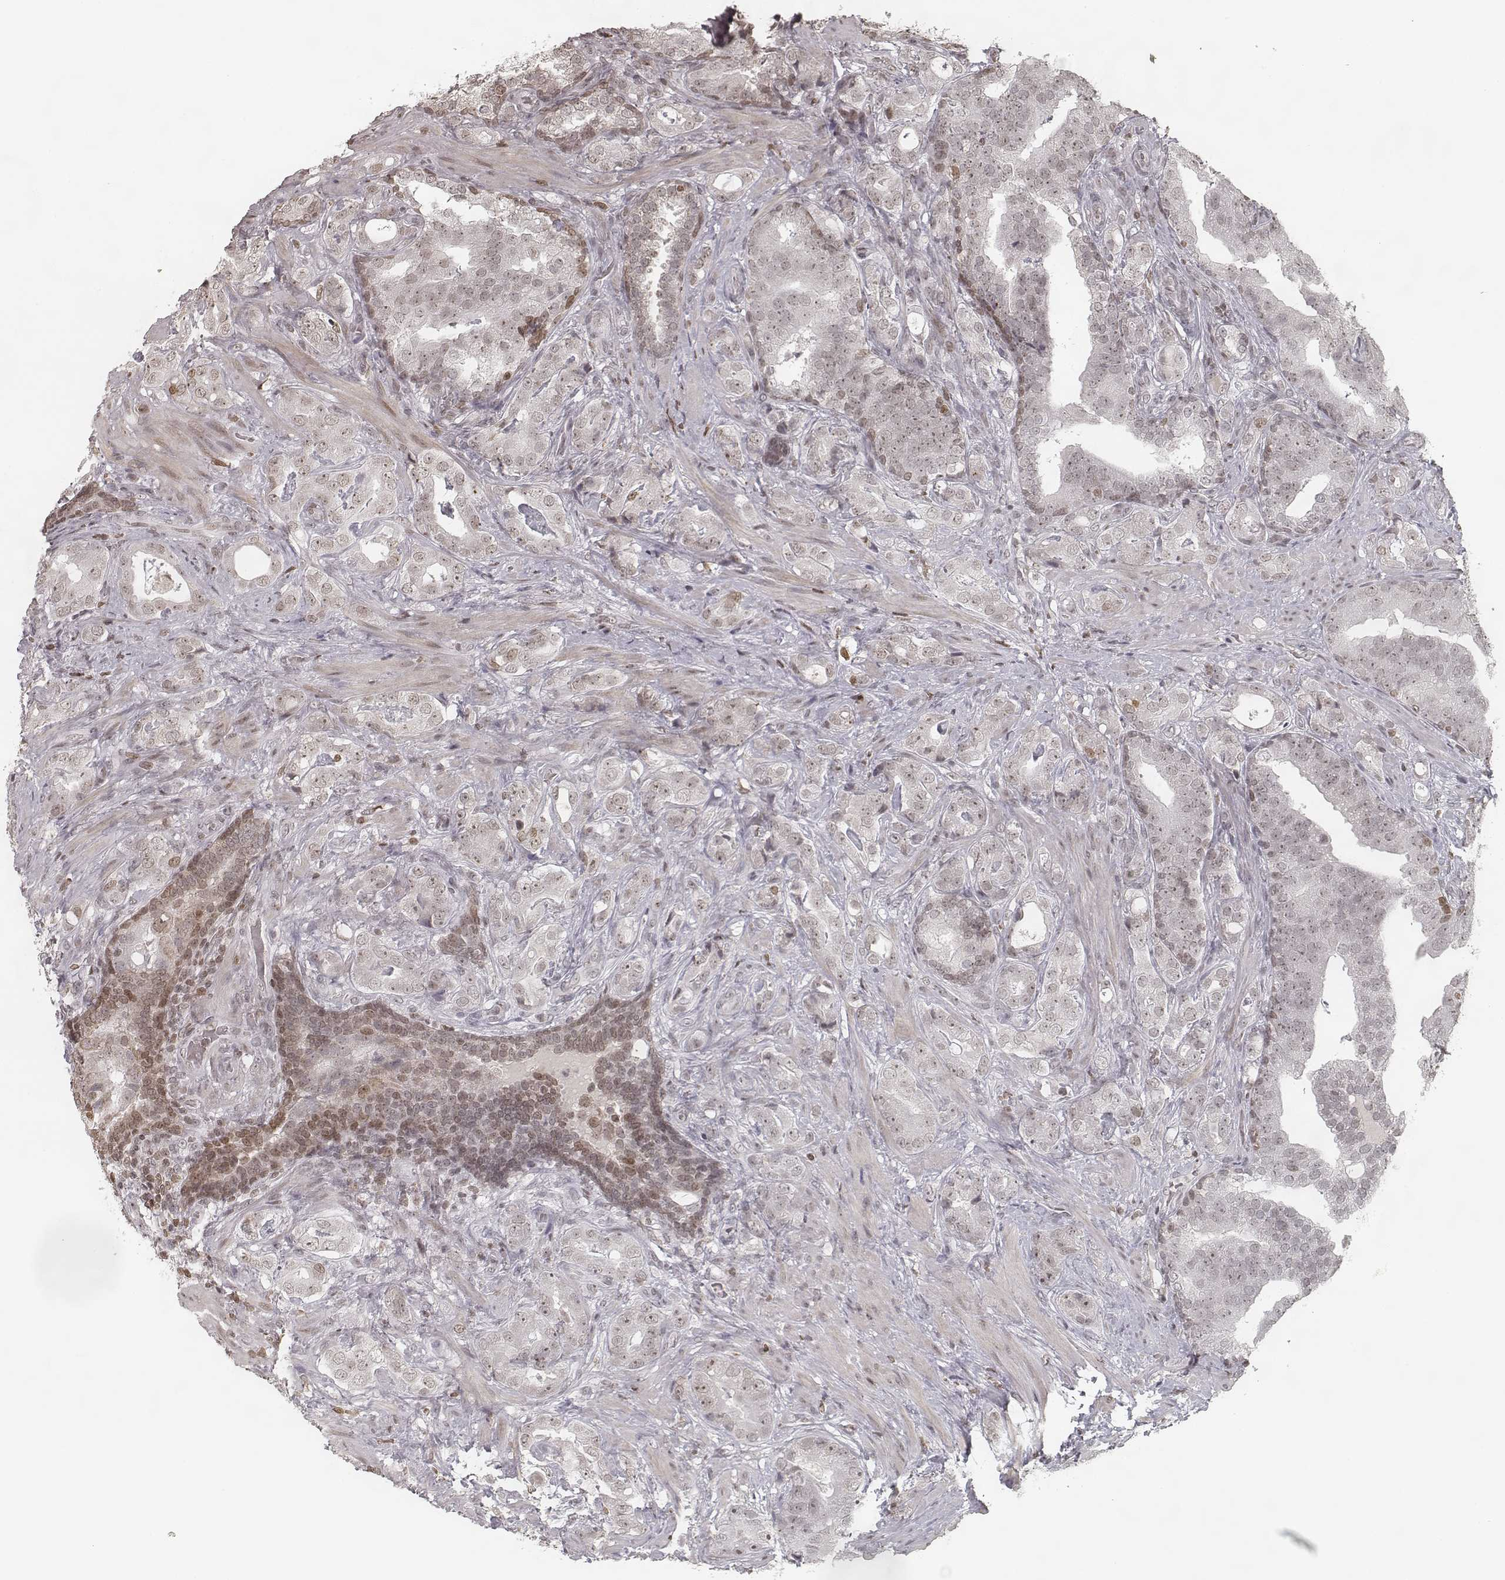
{"staining": {"intensity": "weak", "quantity": ">75%", "location": "nuclear"}, "tissue": "prostate cancer", "cell_type": "Tumor cells", "image_type": "cancer", "snomed": [{"axis": "morphology", "description": "Adenocarcinoma, NOS"}, {"axis": "topography", "description": "Prostate"}], "caption": "An immunohistochemistry photomicrograph of tumor tissue is shown. Protein staining in brown highlights weak nuclear positivity in prostate cancer (adenocarcinoma) within tumor cells.", "gene": "HMGA2", "patient": {"sex": "male", "age": 57}}